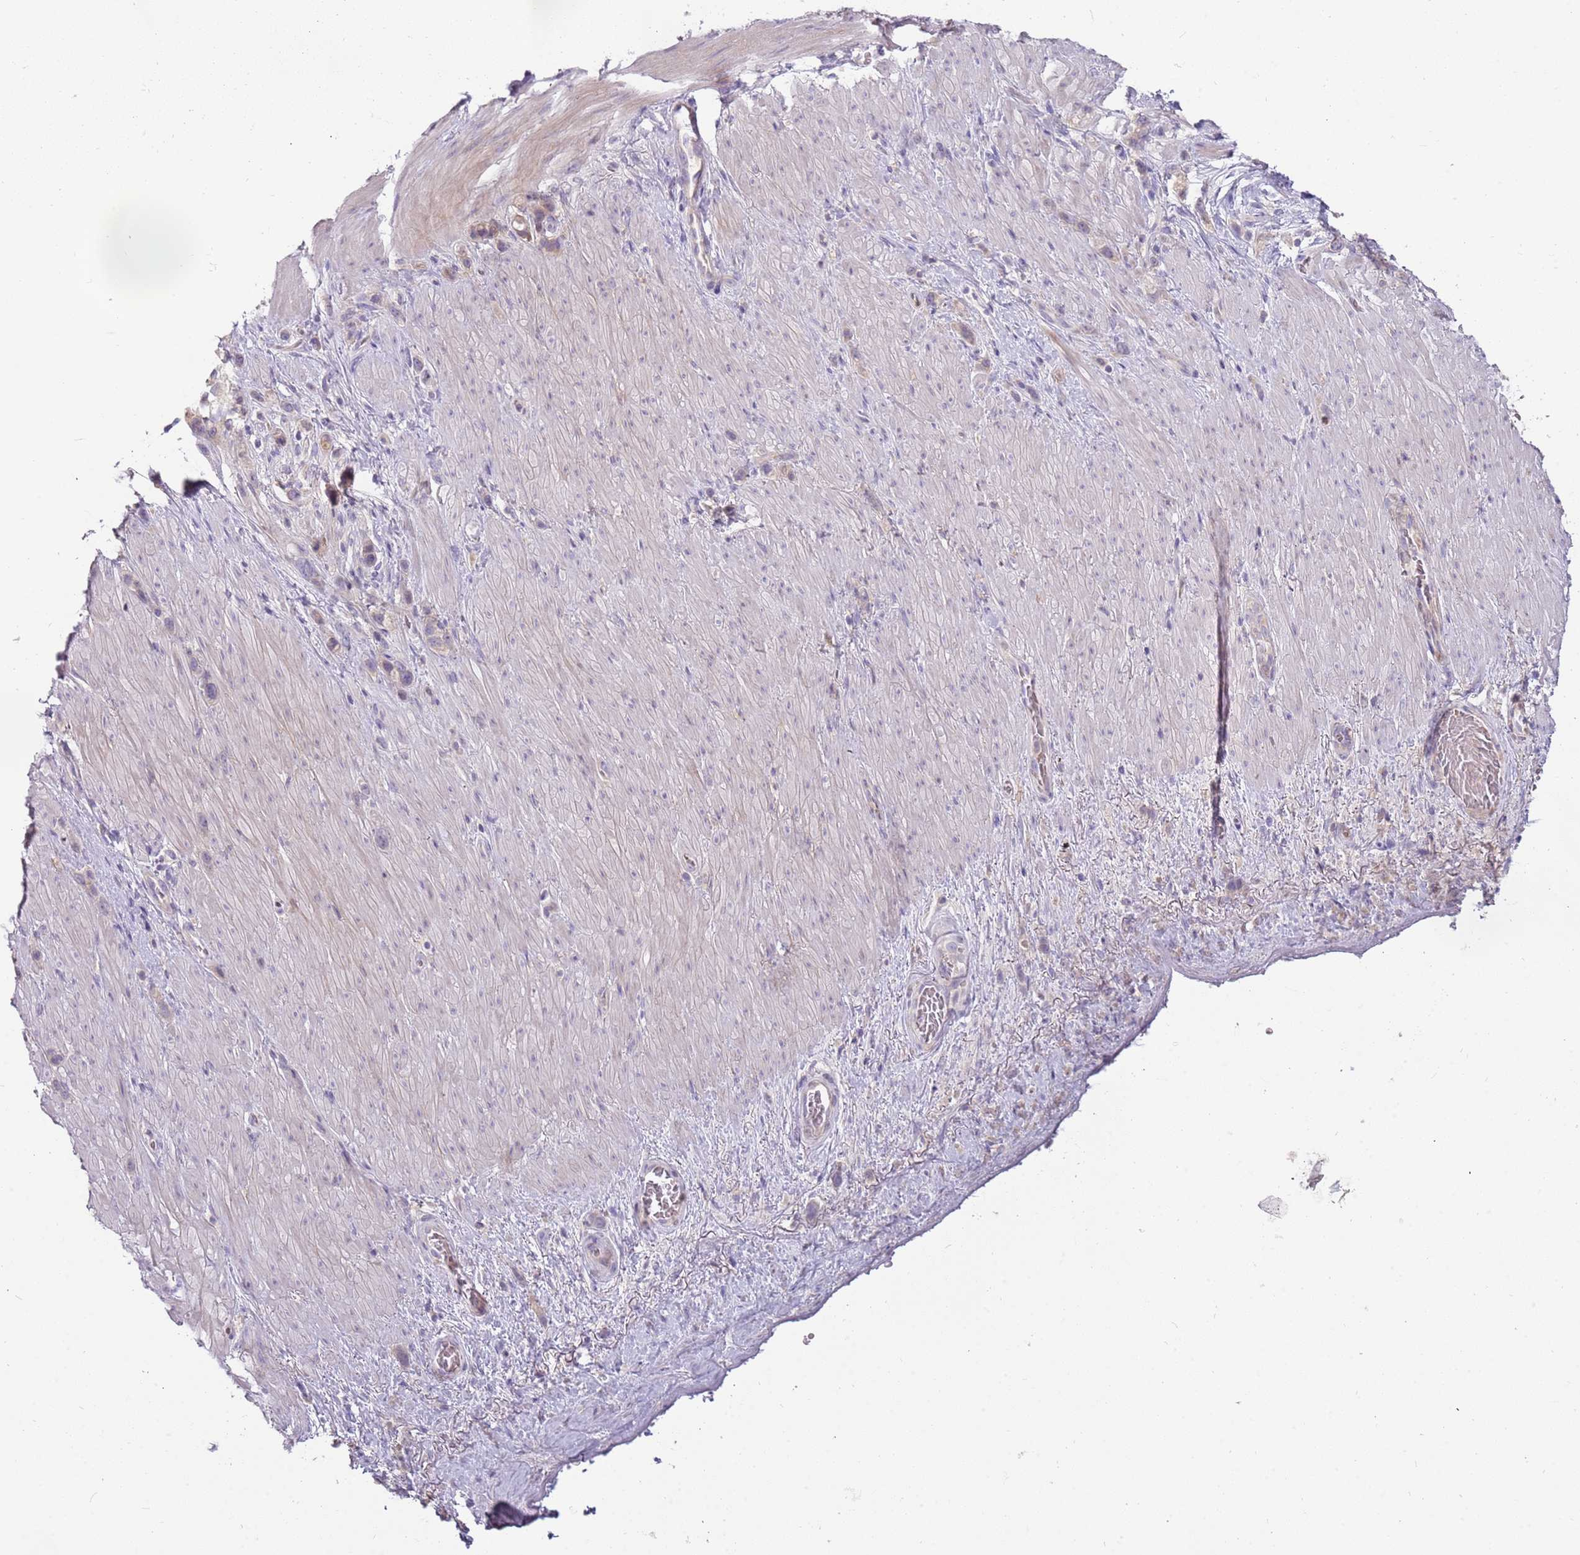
{"staining": {"intensity": "weak", "quantity": "<25%", "location": "cytoplasmic/membranous"}, "tissue": "stomach cancer", "cell_type": "Tumor cells", "image_type": "cancer", "snomed": [{"axis": "morphology", "description": "Adenocarcinoma, NOS"}, {"axis": "topography", "description": "Stomach"}], "caption": "Immunohistochemistry photomicrograph of adenocarcinoma (stomach) stained for a protein (brown), which shows no positivity in tumor cells.", "gene": "ARHGAP5", "patient": {"sex": "female", "age": 65}}